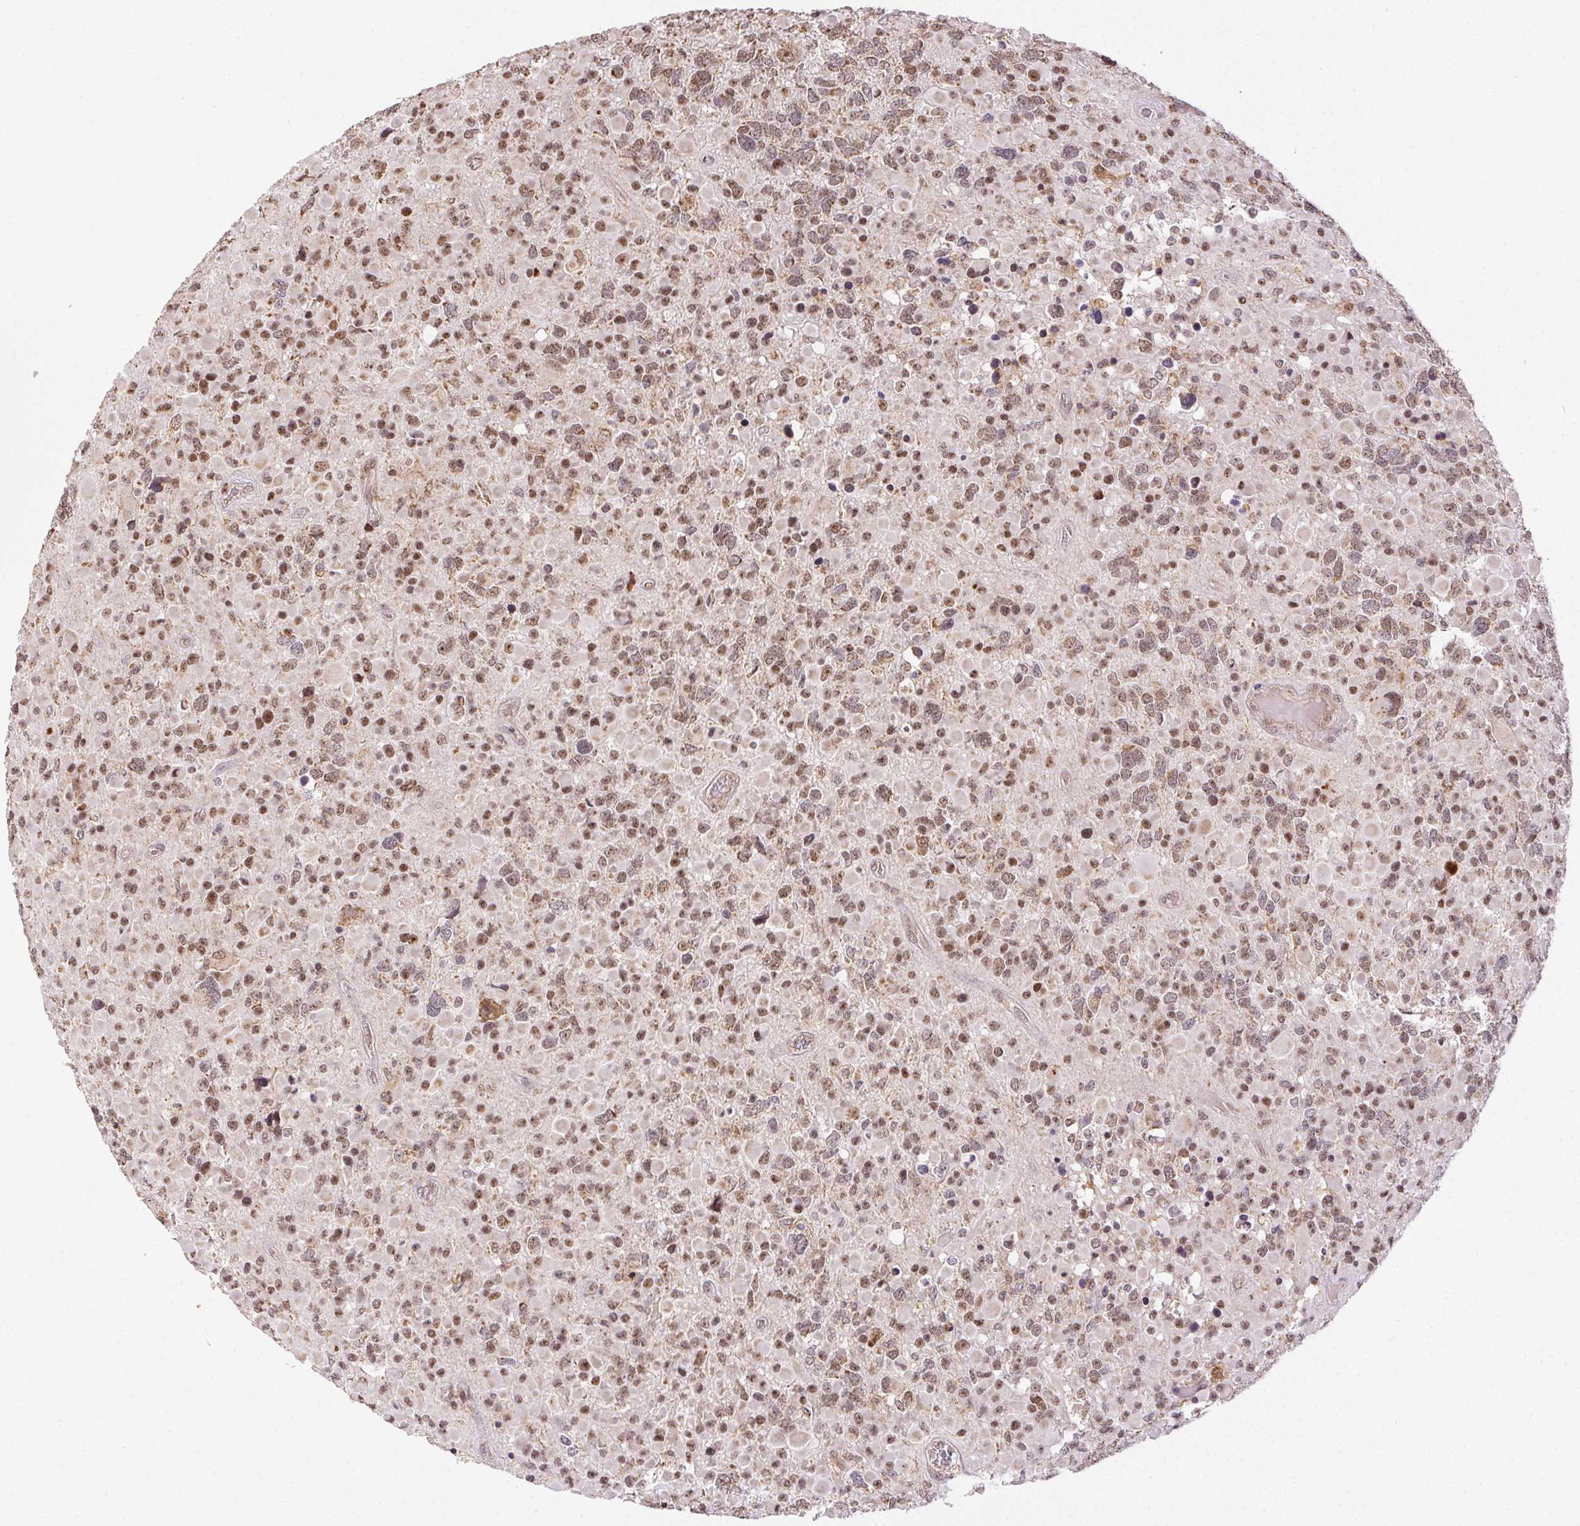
{"staining": {"intensity": "moderate", "quantity": ">75%", "location": "nuclear"}, "tissue": "glioma", "cell_type": "Tumor cells", "image_type": "cancer", "snomed": [{"axis": "morphology", "description": "Glioma, malignant, High grade"}, {"axis": "topography", "description": "Brain"}], "caption": "Immunohistochemistry (IHC) histopathology image of human glioma stained for a protein (brown), which reveals medium levels of moderate nuclear staining in about >75% of tumor cells.", "gene": "PIWIL4", "patient": {"sex": "female", "age": 40}}